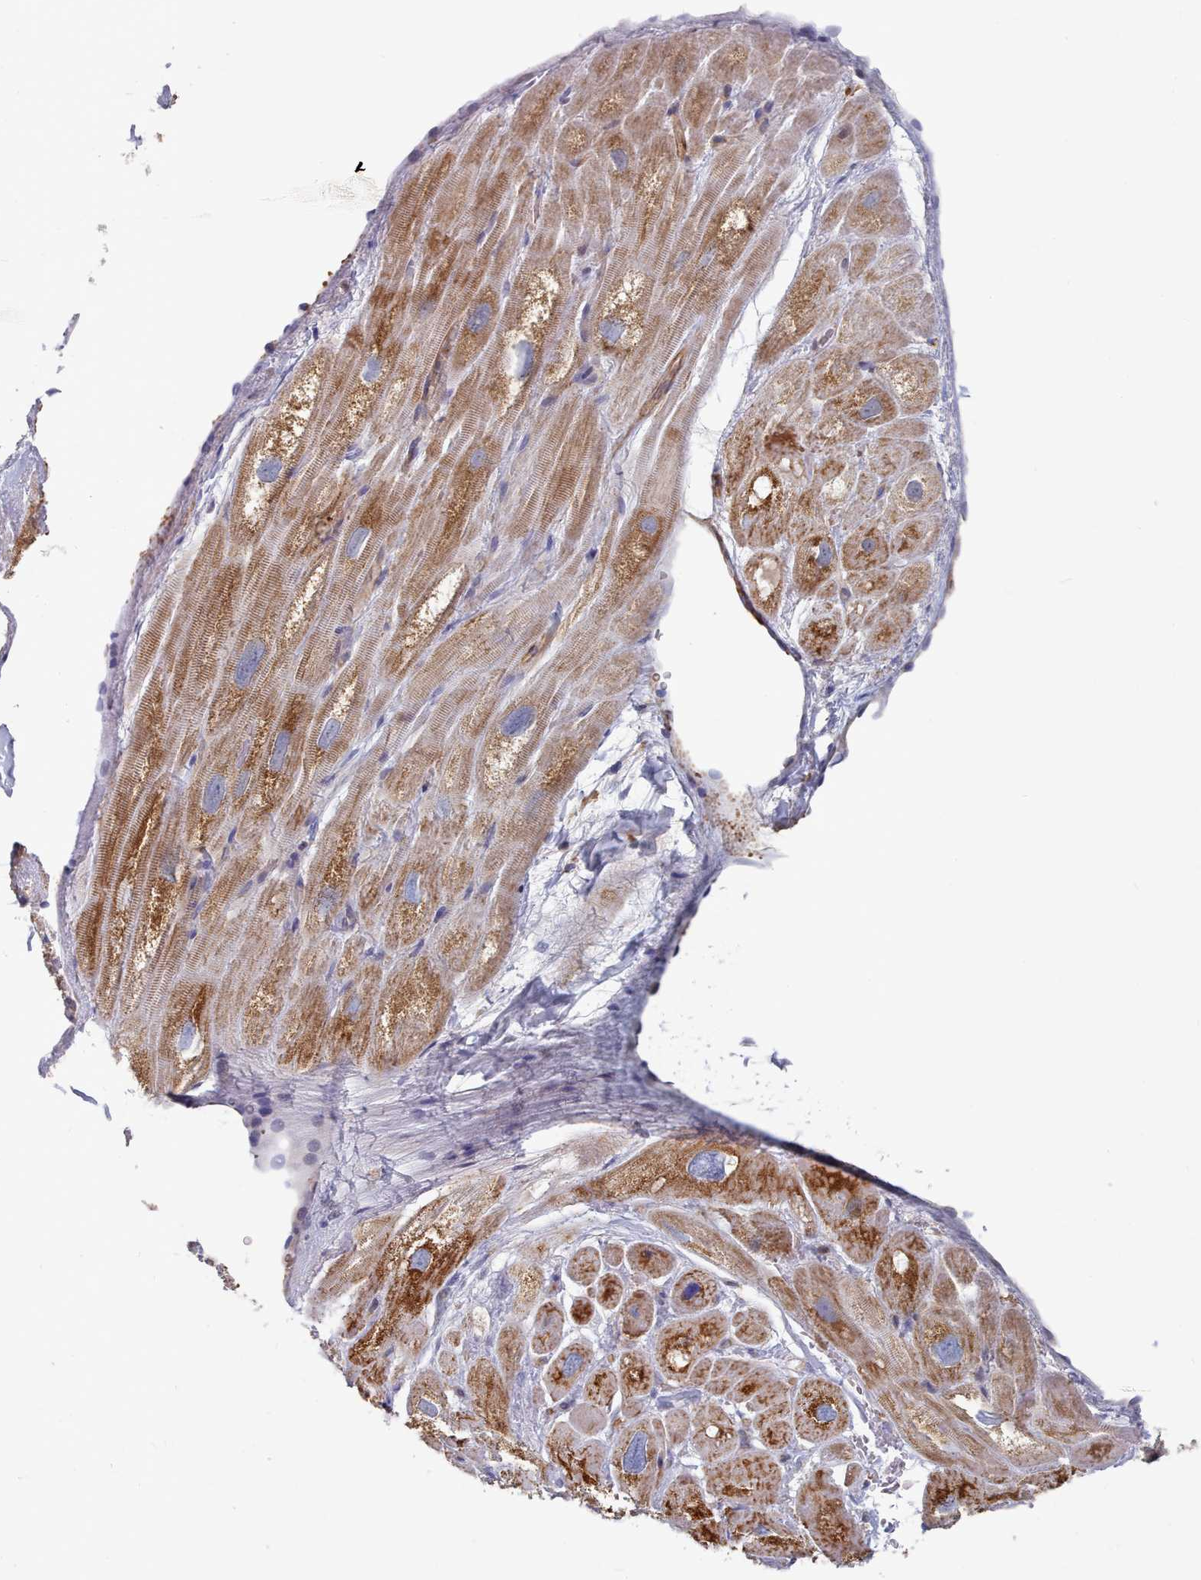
{"staining": {"intensity": "moderate", "quantity": ">75%", "location": "cytoplasmic/membranous"}, "tissue": "heart muscle", "cell_type": "Cardiomyocytes", "image_type": "normal", "snomed": [{"axis": "morphology", "description": "Normal tissue, NOS"}, {"axis": "topography", "description": "Heart"}], "caption": "Immunohistochemical staining of normal human heart muscle shows medium levels of moderate cytoplasmic/membranous positivity in approximately >75% of cardiomyocytes.", "gene": "G6PC1", "patient": {"sex": "male", "age": 49}}